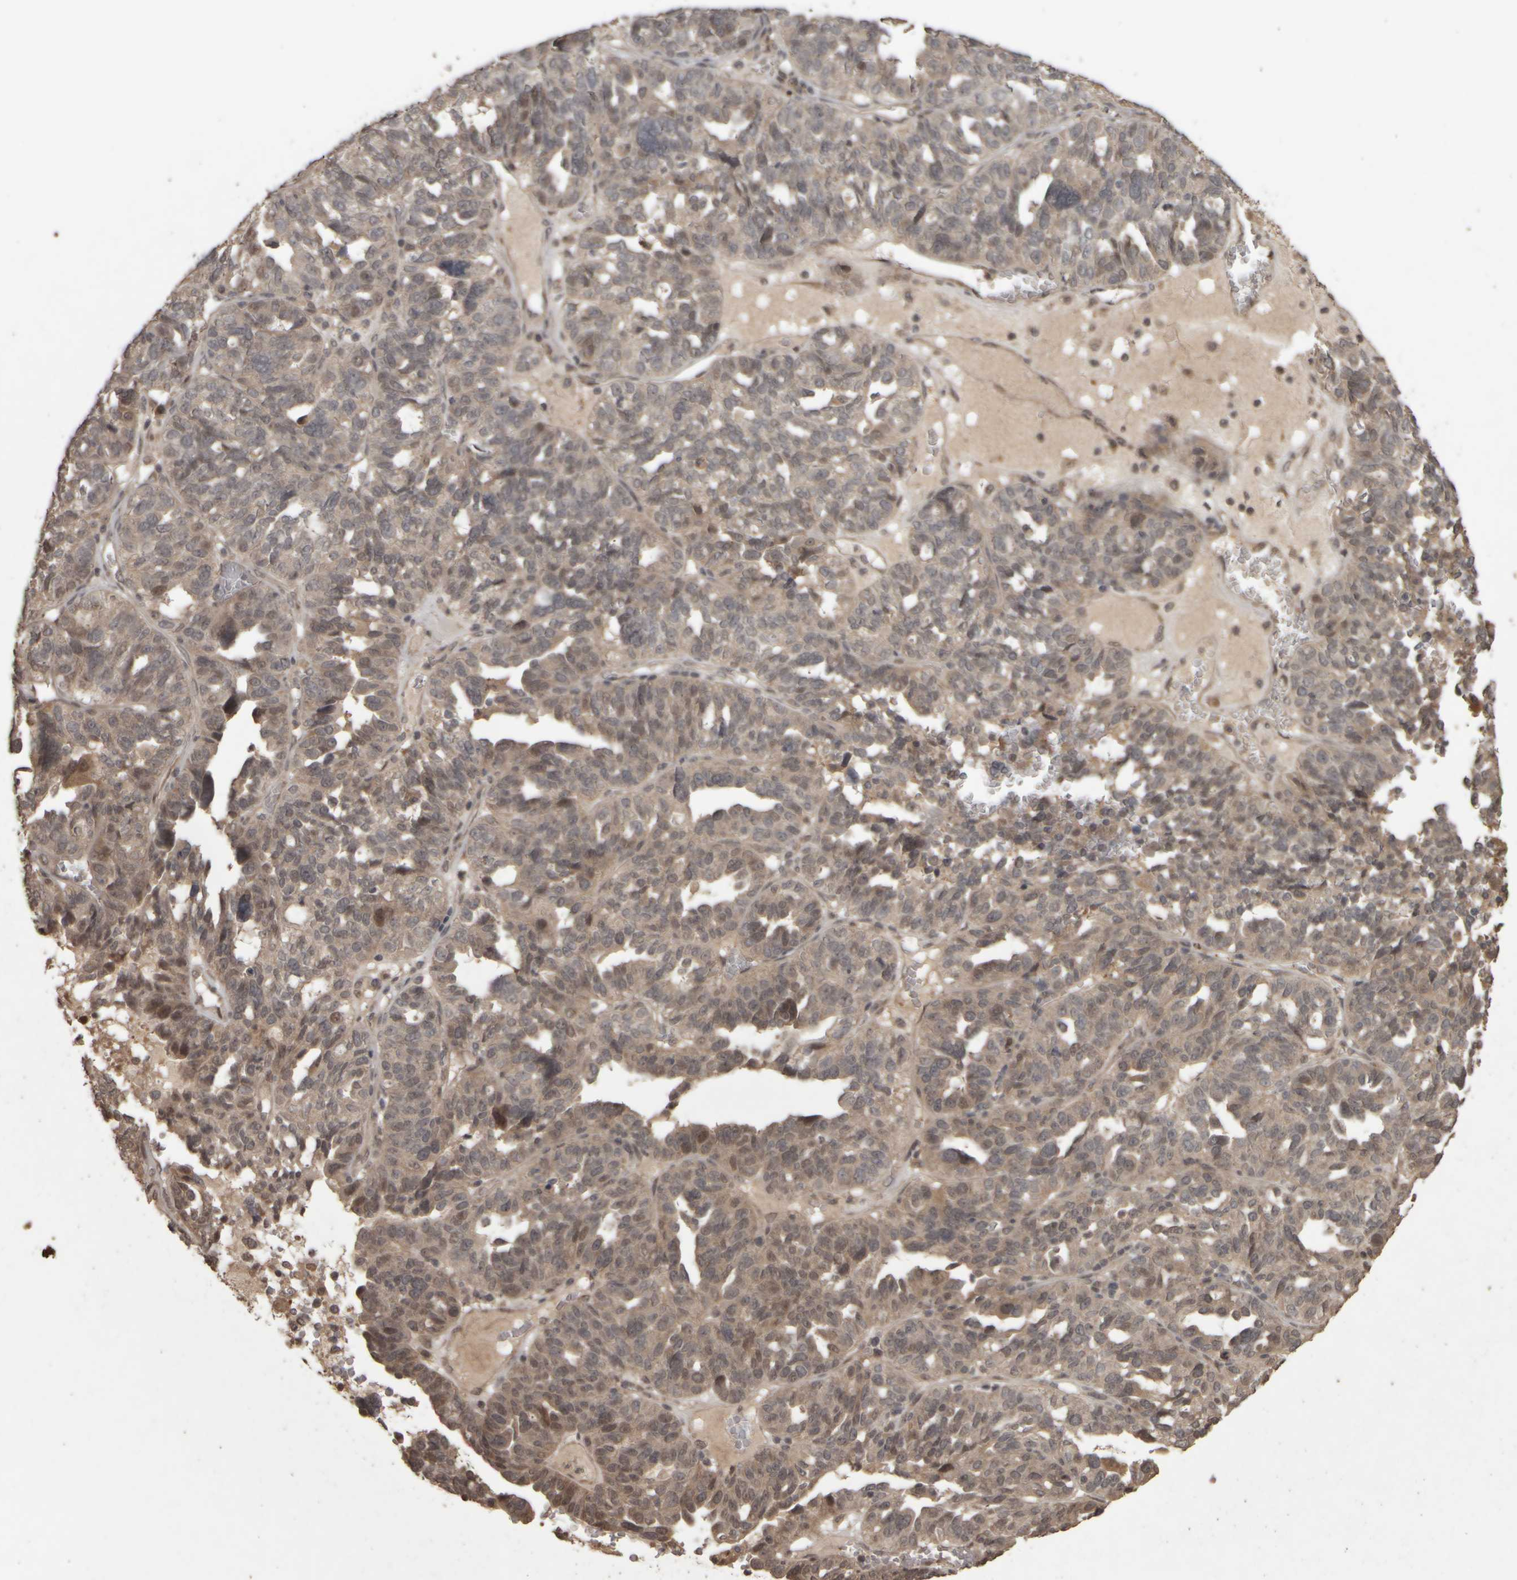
{"staining": {"intensity": "weak", "quantity": "25%-75%", "location": "cytoplasmic/membranous"}, "tissue": "ovarian cancer", "cell_type": "Tumor cells", "image_type": "cancer", "snomed": [{"axis": "morphology", "description": "Cystadenocarcinoma, serous, NOS"}, {"axis": "topography", "description": "Ovary"}], "caption": "Immunohistochemical staining of ovarian cancer reveals low levels of weak cytoplasmic/membranous positivity in approximately 25%-75% of tumor cells.", "gene": "ACO1", "patient": {"sex": "female", "age": 59}}